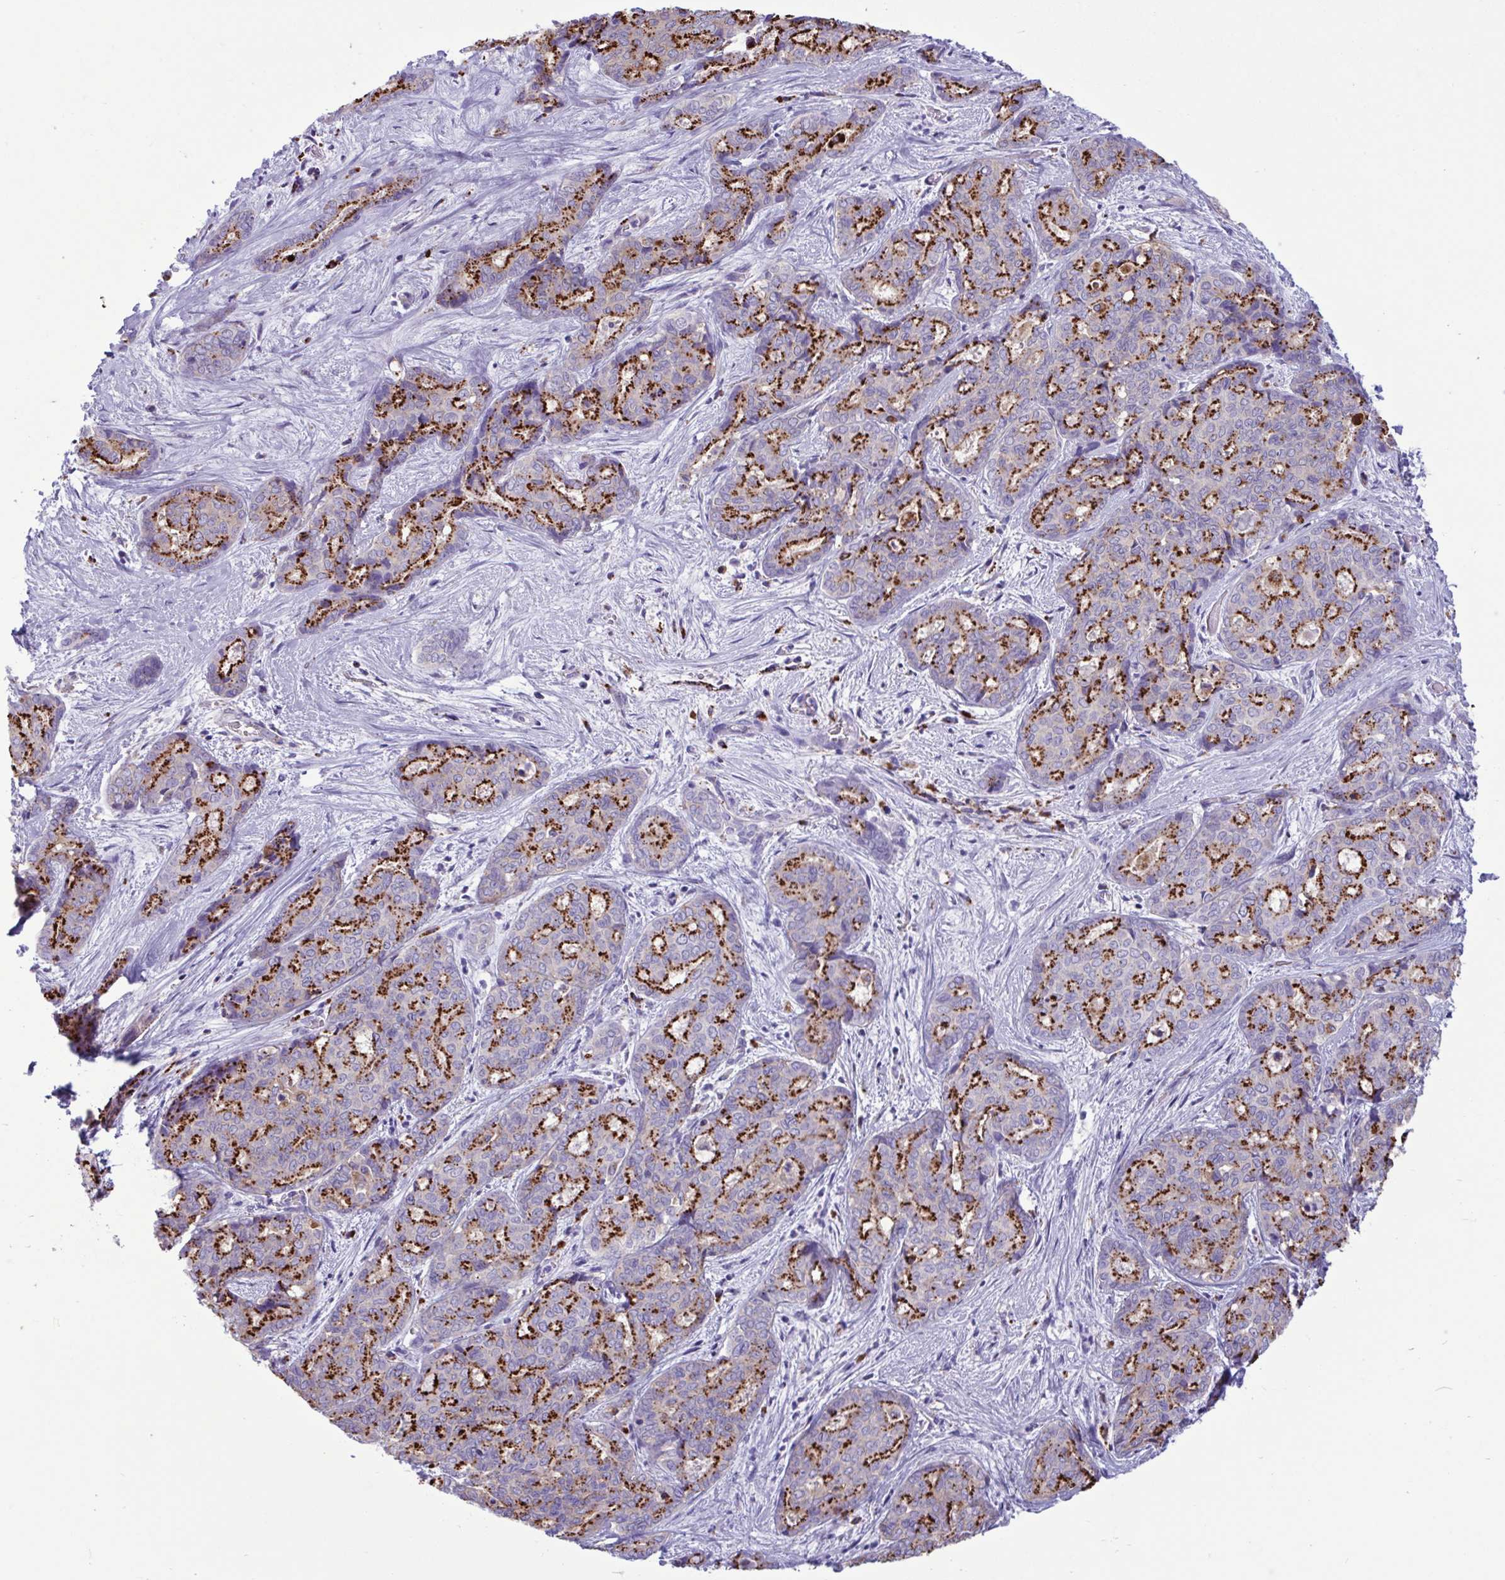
{"staining": {"intensity": "strong", "quantity": ">75%", "location": "cytoplasmic/membranous"}, "tissue": "liver cancer", "cell_type": "Tumor cells", "image_type": "cancer", "snomed": [{"axis": "morphology", "description": "Cholangiocarcinoma"}, {"axis": "topography", "description": "Liver"}], "caption": "IHC of liver cancer exhibits high levels of strong cytoplasmic/membranous staining in approximately >75% of tumor cells.", "gene": "XCL1", "patient": {"sex": "female", "age": 64}}